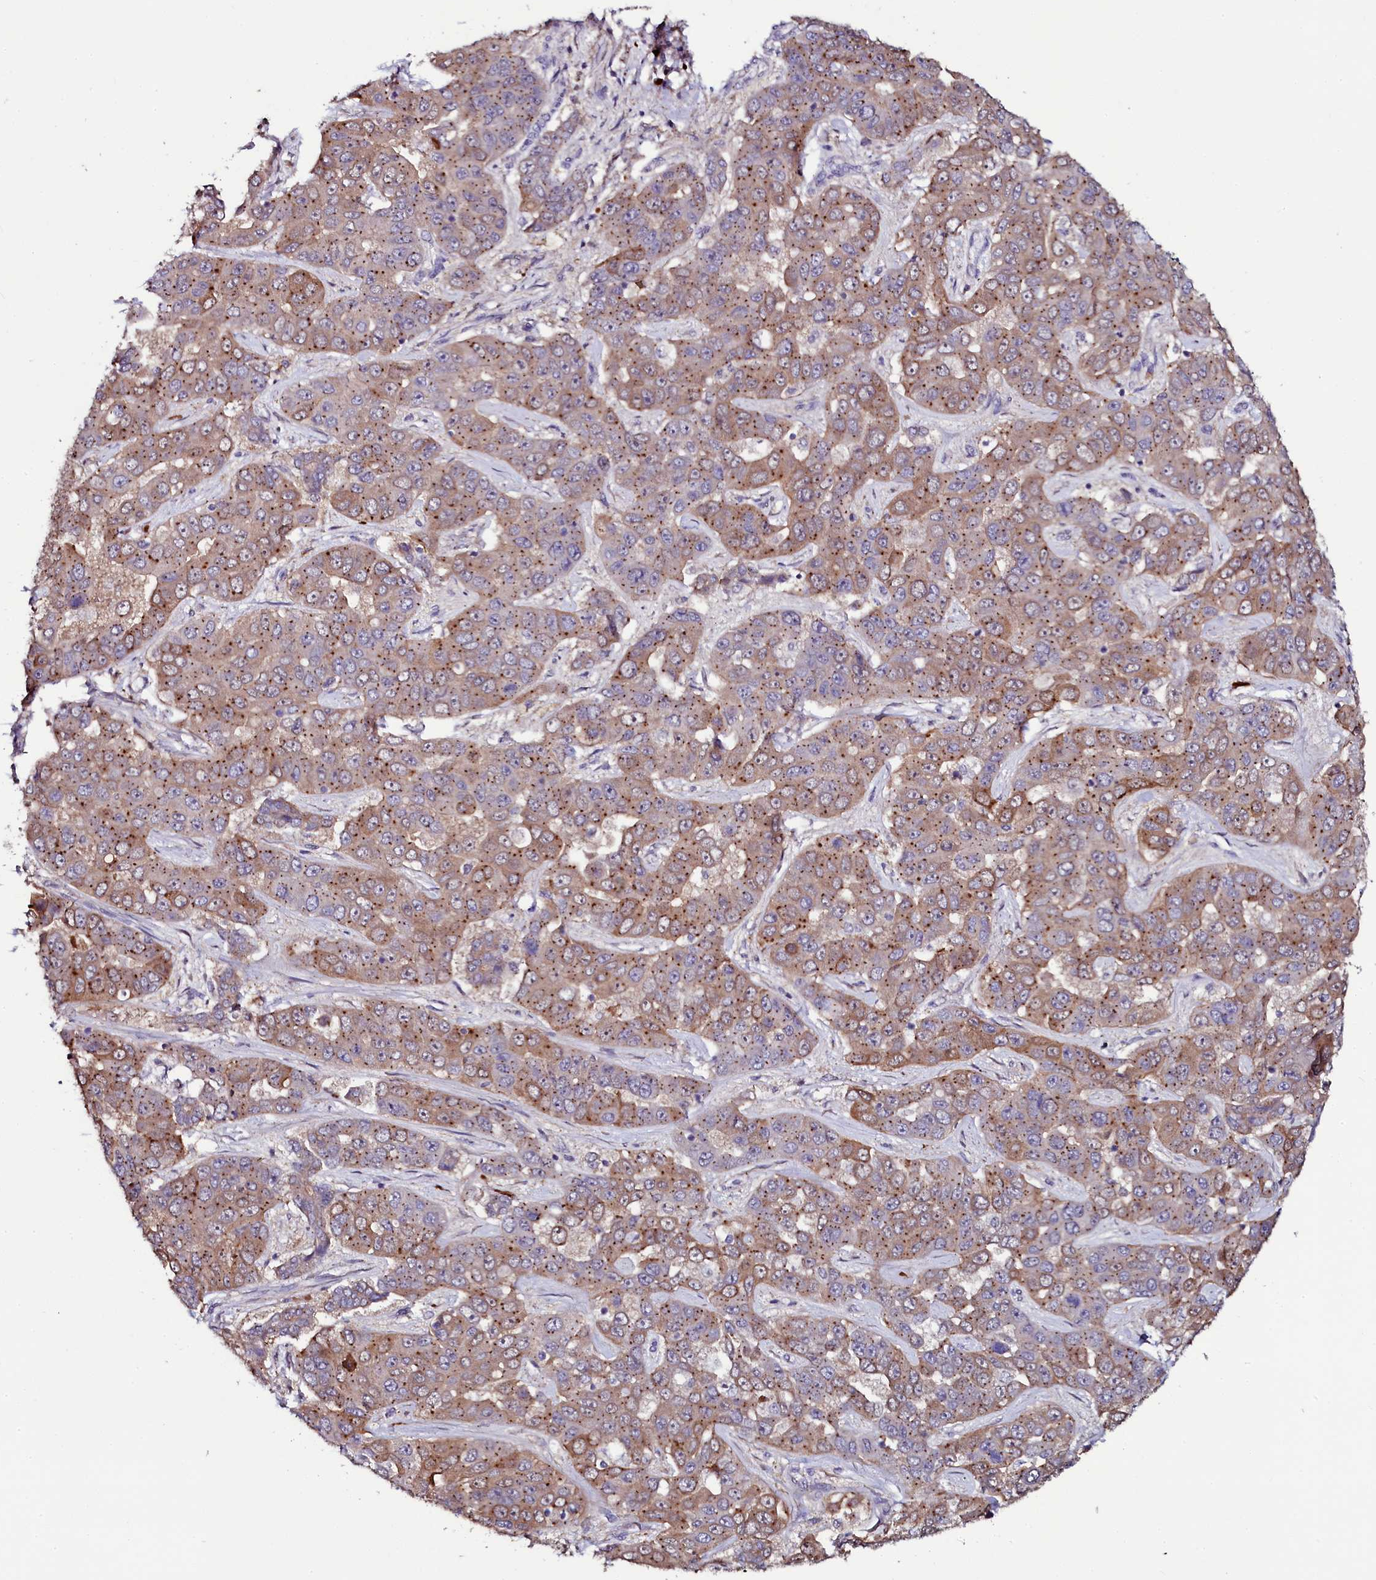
{"staining": {"intensity": "moderate", "quantity": ">75%", "location": "cytoplasmic/membranous"}, "tissue": "liver cancer", "cell_type": "Tumor cells", "image_type": "cancer", "snomed": [{"axis": "morphology", "description": "Cholangiocarcinoma"}, {"axis": "topography", "description": "Liver"}], "caption": "Tumor cells show medium levels of moderate cytoplasmic/membranous positivity in approximately >75% of cells in human cholangiocarcinoma (liver). (DAB (3,3'-diaminobenzidine) IHC, brown staining for protein, blue staining for nuclei).", "gene": "USPL1", "patient": {"sex": "female", "age": 52}}